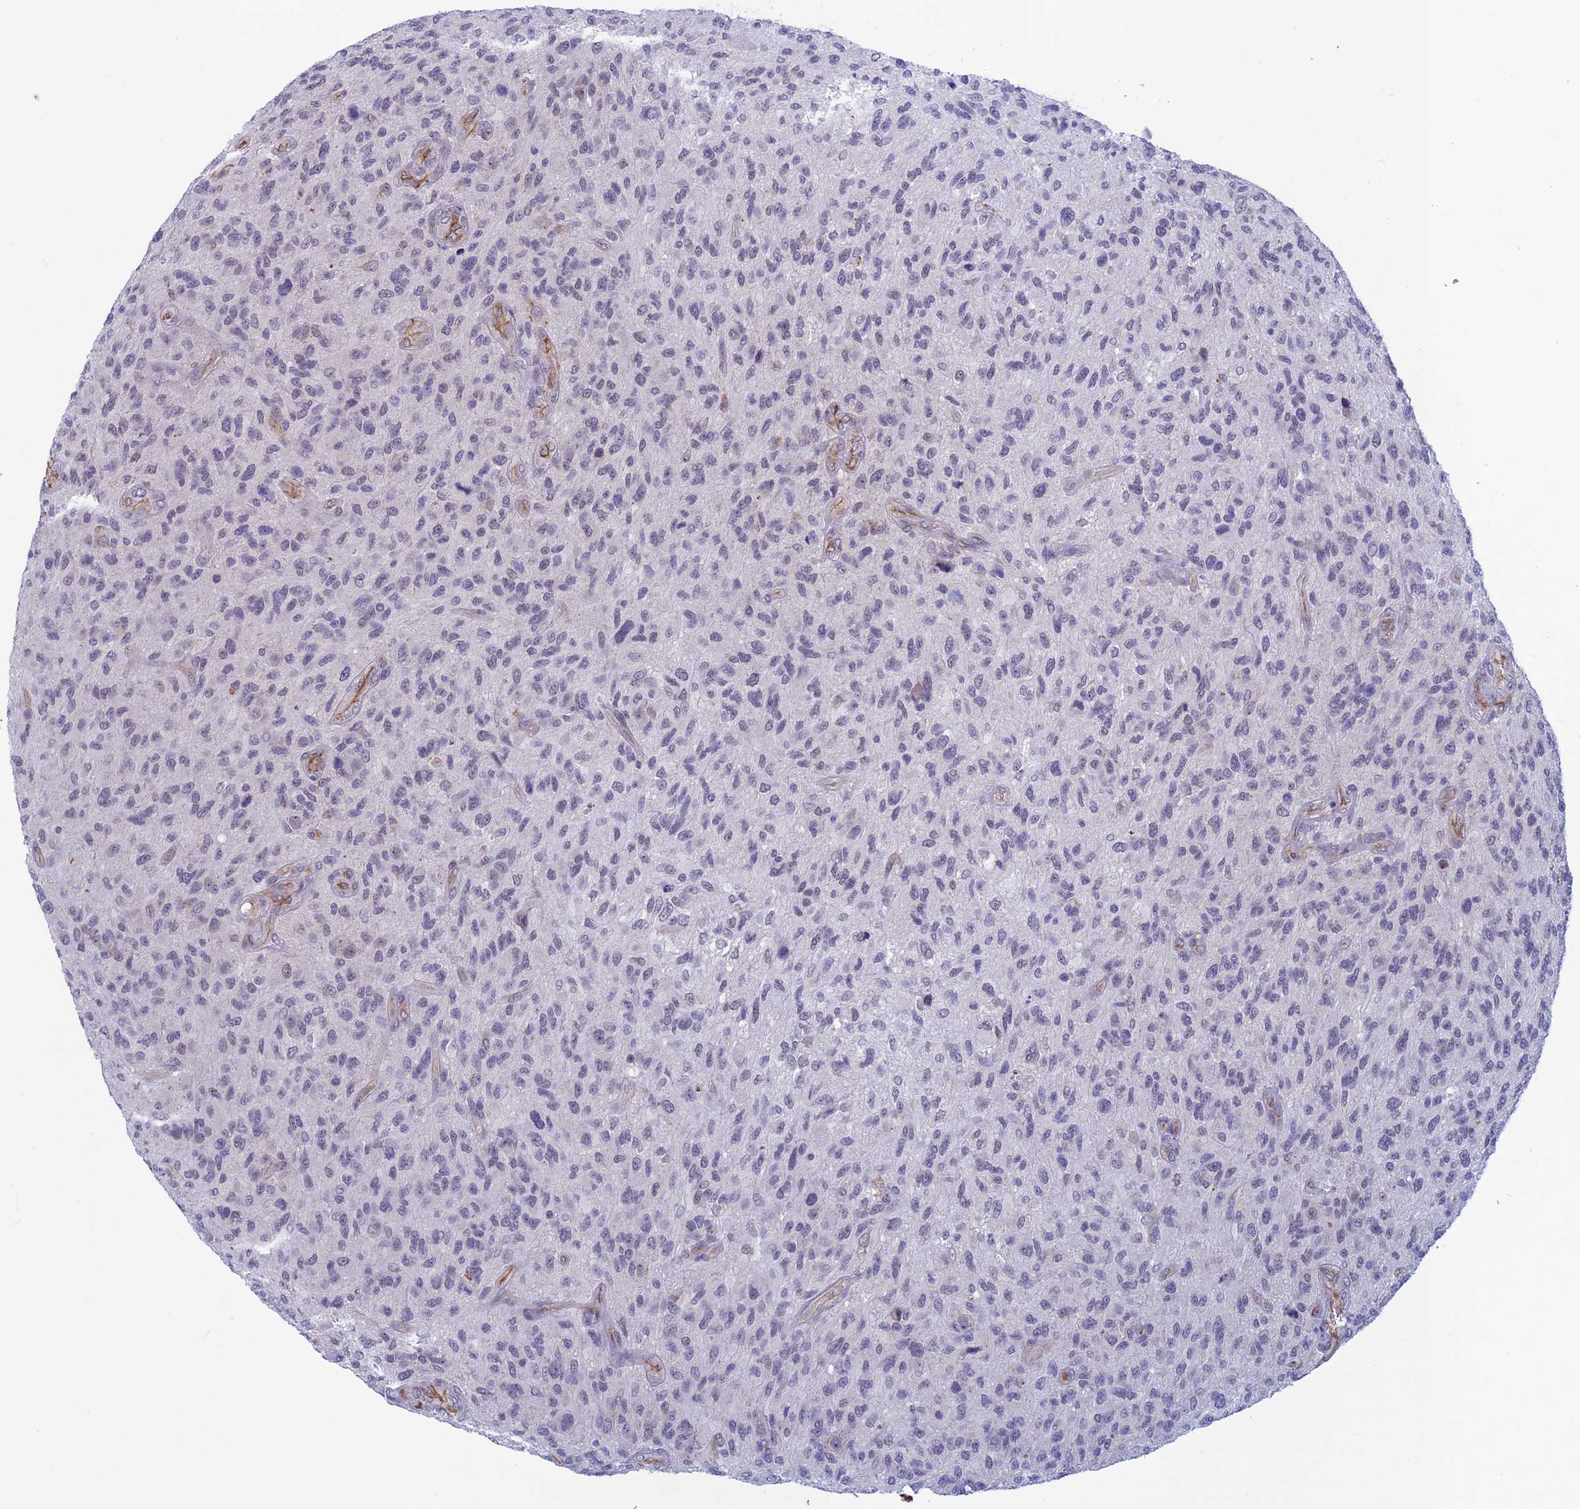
{"staining": {"intensity": "negative", "quantity": "none", "location": "none"}, "tissue": "glioma", "cell_type": "Tumor cells", "image_type": "cancer", "snomed": [{"axis": "morphology", "description": "Glioma, malignant, High grade"}, {"axis": "topography", "description": "Brain"}], "caption": "This is a micrograph of immunohistochemistry (IHC) staining of glioma, which shows no positivity in tumor cells.", "gene": "FKBPL", "patient": {"sex": "male", "age": 47}}